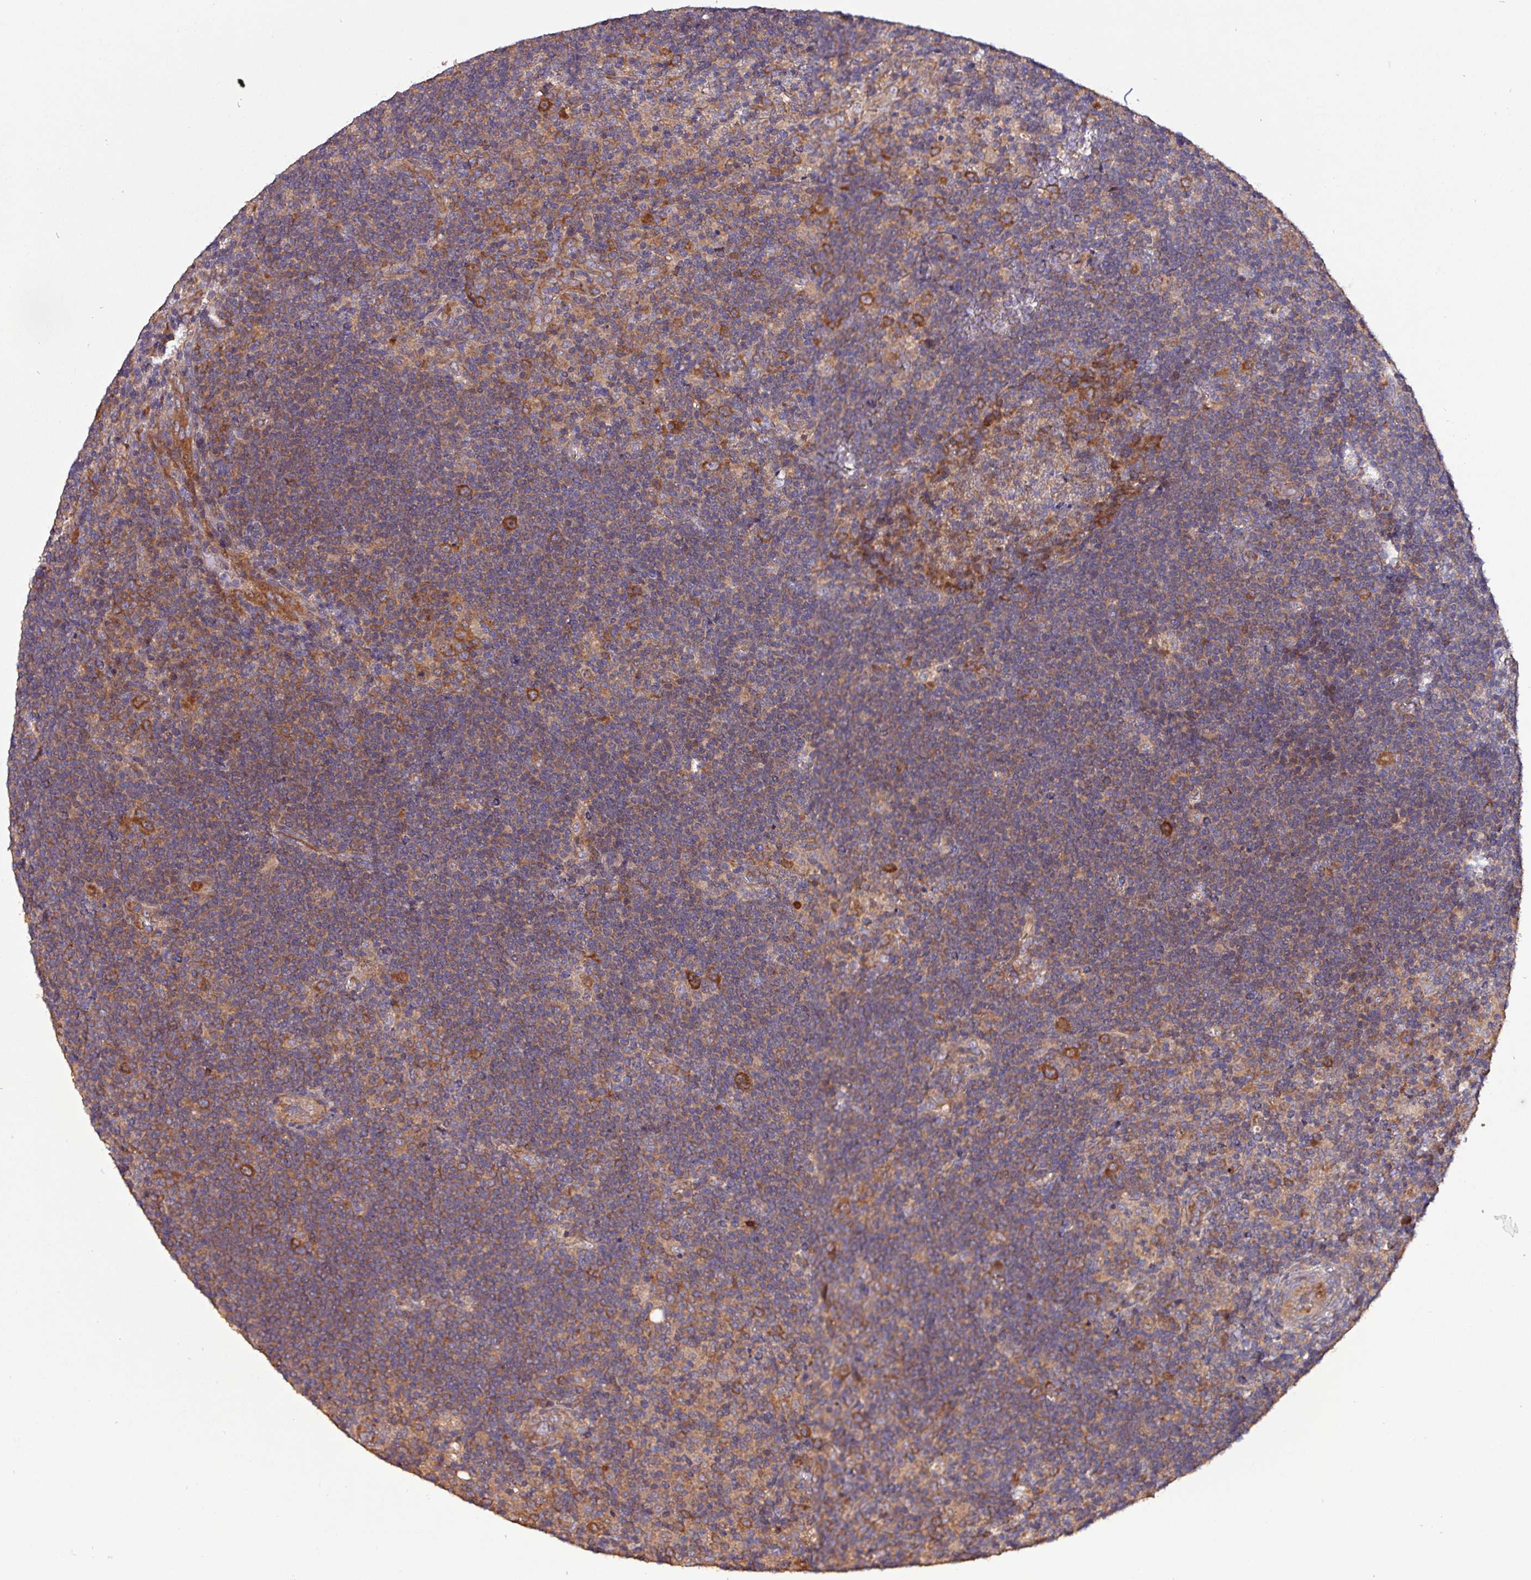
{"staining": {"intensity": "weak", "quantity": "25%-75%", "location": "cytoplasmic/membranous"}, "tissue": "lymphoma", "cell_type": "Tumor cells", "image_type": "cancer", "snomed": [{"axis": "morphology", "description": "Hodgkin's disease, NOS"}, {"axis": "topography", "description": "Lymph node"}], "caption": "A brown stain highlights weak cytoplasmic/membranous staining of a protein in Hodgkin's disease tumor cells.", "gene": "PAFAH1B2", "patient": {"sex": "female", "age": 57}}